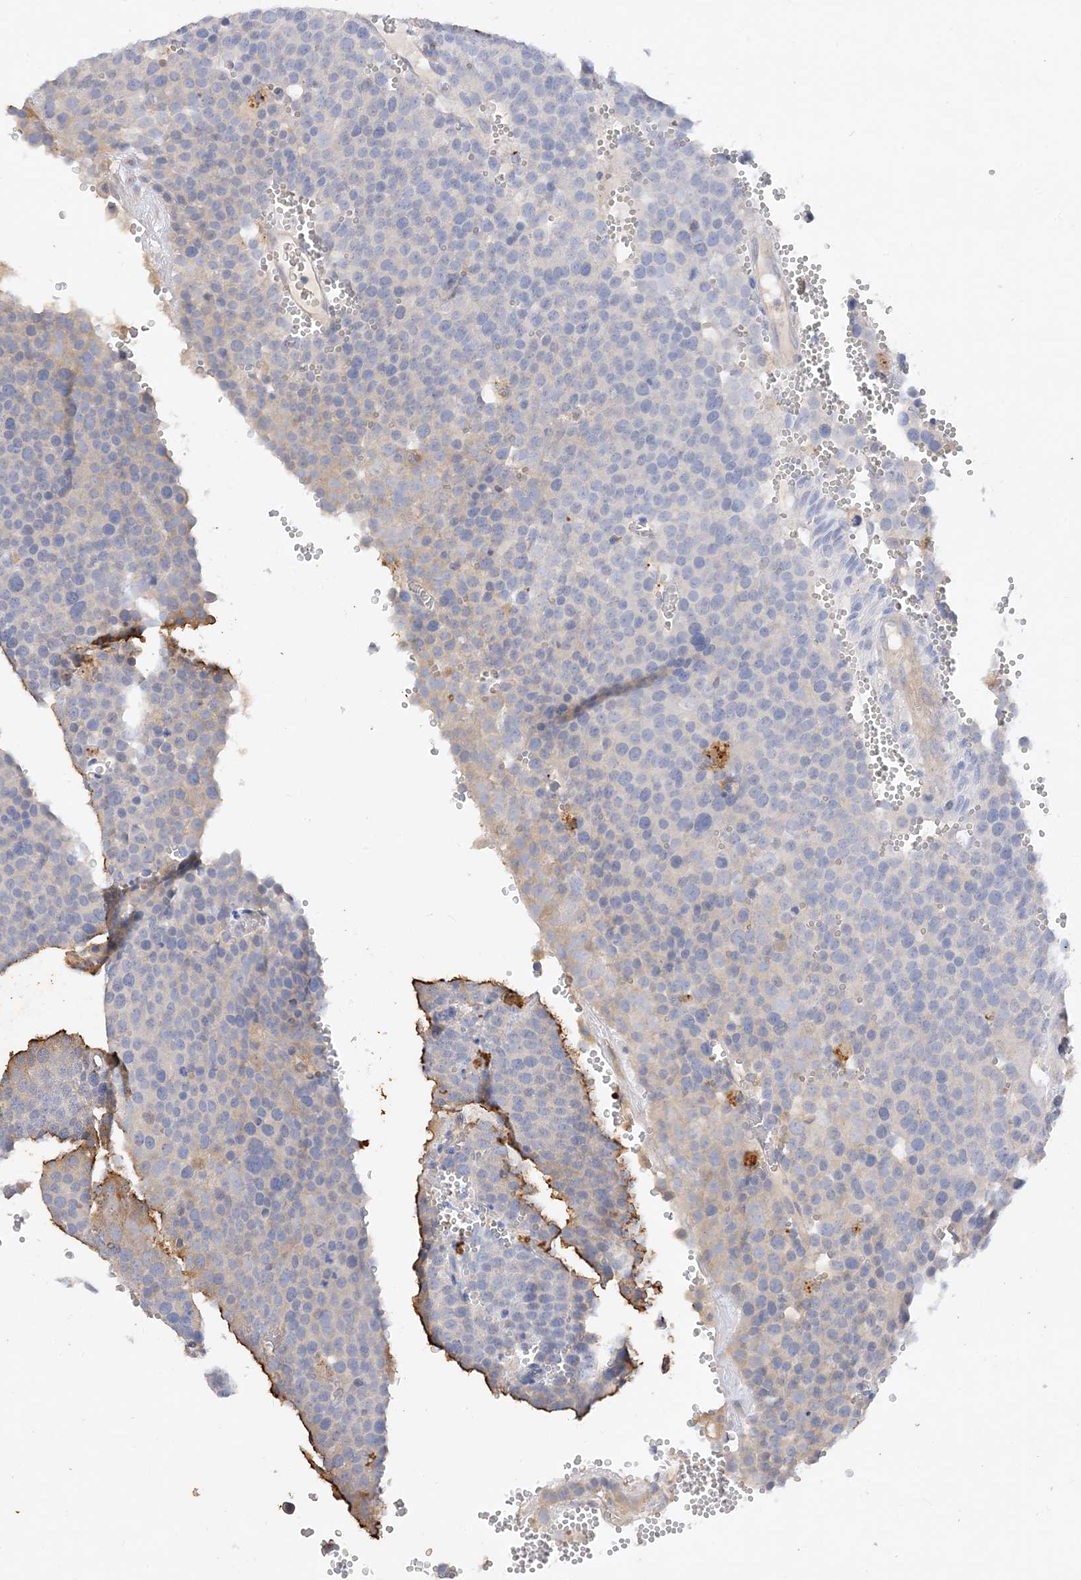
{"staining": {"intensity": "negative", "quantity": "none", "location": "none"}, "tissue": "testis cancer", "cell_type": "Tumor cells", "image_type": "cancer", "snomed": [{"axis": "morphology", "description": "Seminoma, NOS"}, {"axis": "topography", "description": "Testis"}], "caption": "Testis cancer was stained to show a protein in brown. There is no significant staining in tumor cells.", "gene": "ARV1", "patient": {"sex": "male", "age": 71}}